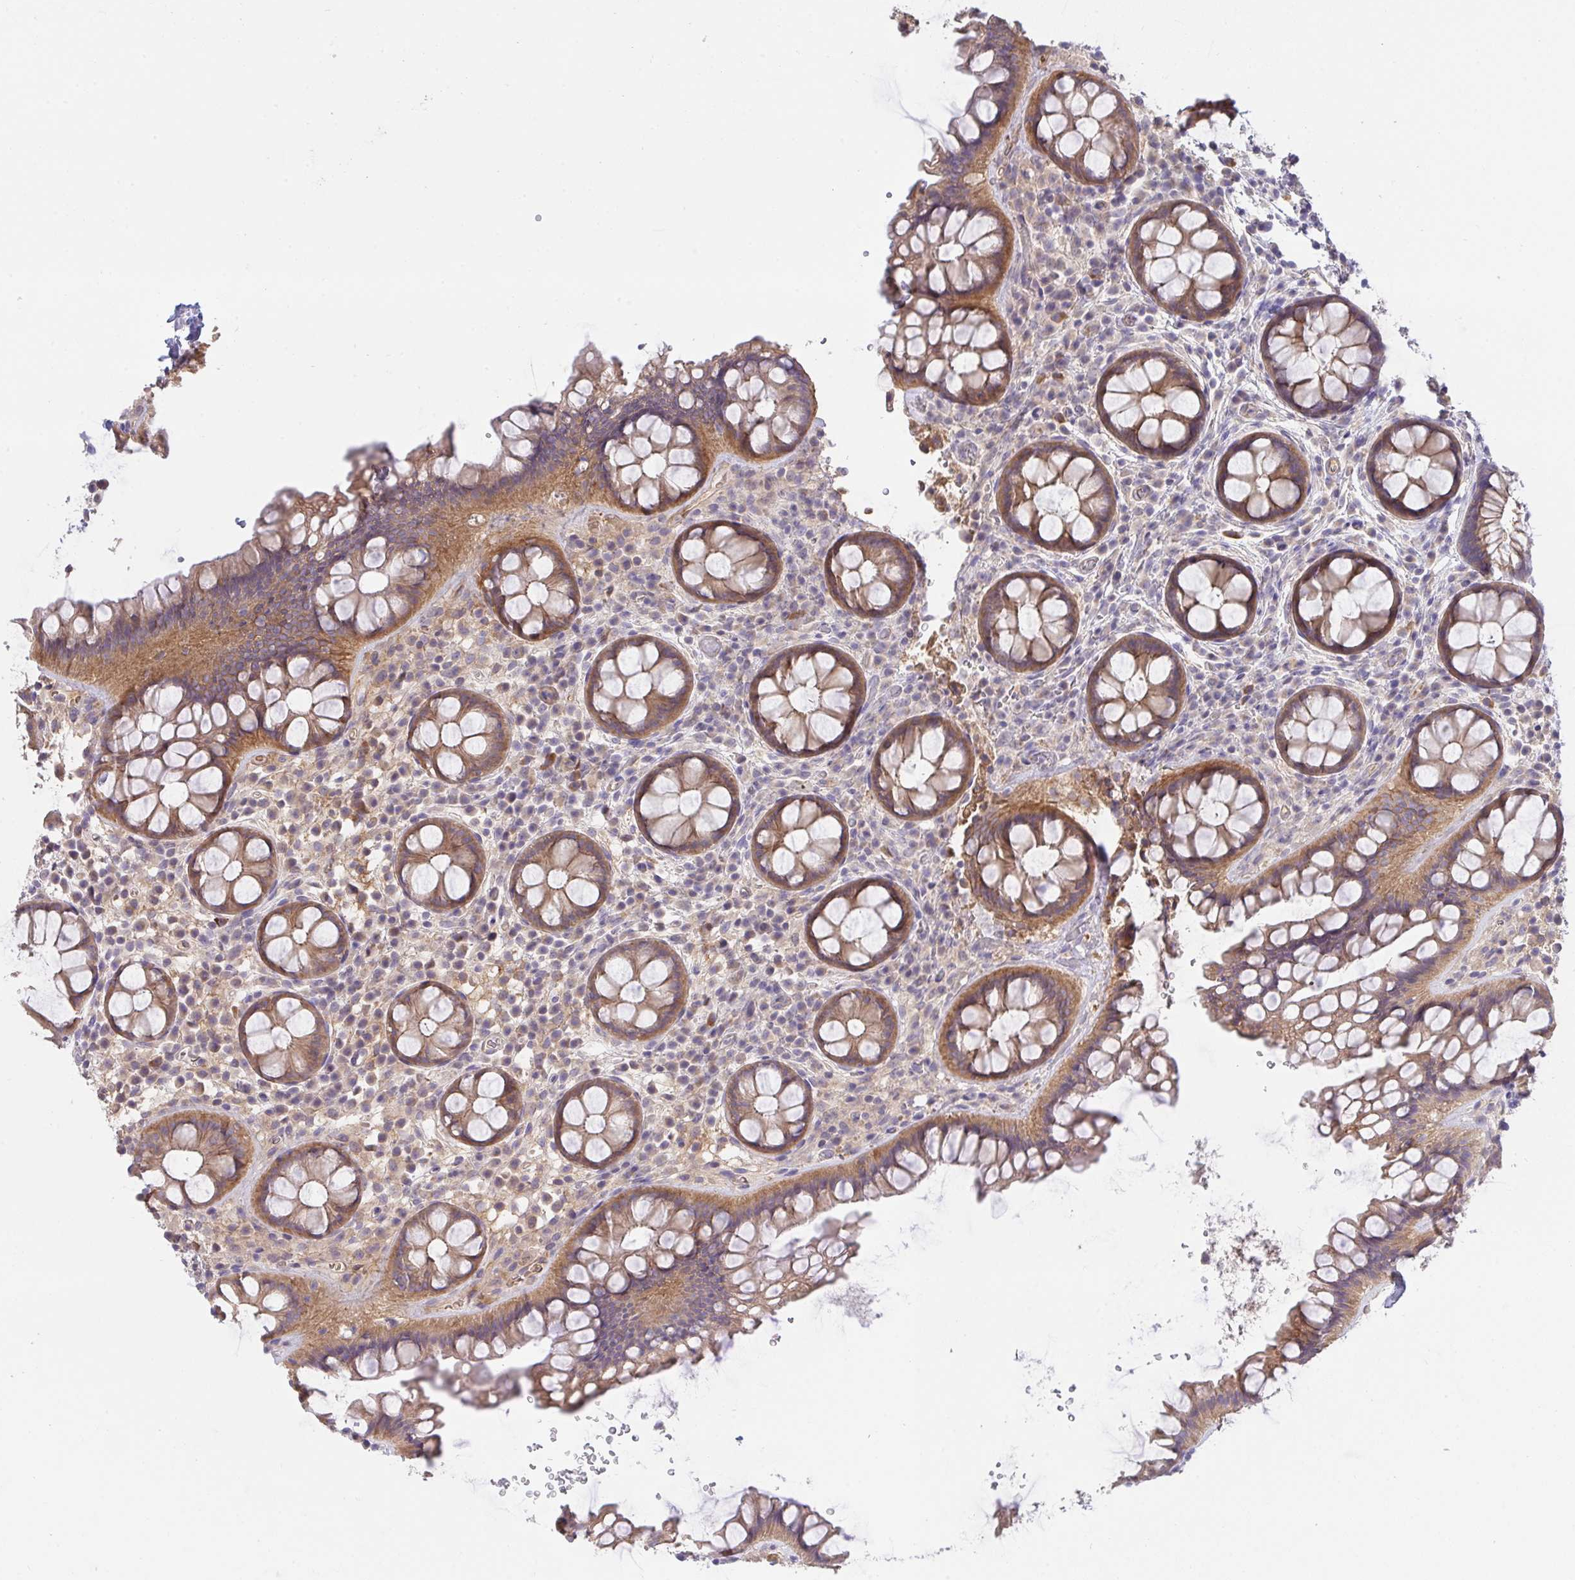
{"staining": {"intensity": "moderate", "quantity": ">75%", "location": "cytoplasmic/membranous"}, "tissue": "rectum", "cell_type": "Glandular cells", "image_type": "normal", "snomed": [{"axis": "morphology", "description": "Normal tissue, NOS"}, {"axis": "topography", "description": "Rectum"}], "caption": "Immunohistochemistry (IHC) of benign human rectum displays medium levels of moderate cytoplasmic/membranous staining in approximately >75% of glandular cells. The staining is performed using DAB (3,3'-diaminobenzidine) brown chromogen to label protein expression. The nuclei are counter-stained blue using hematoxylin.", "gene": "ZNF581", "patient": {"sex": "female", "age": 69}}